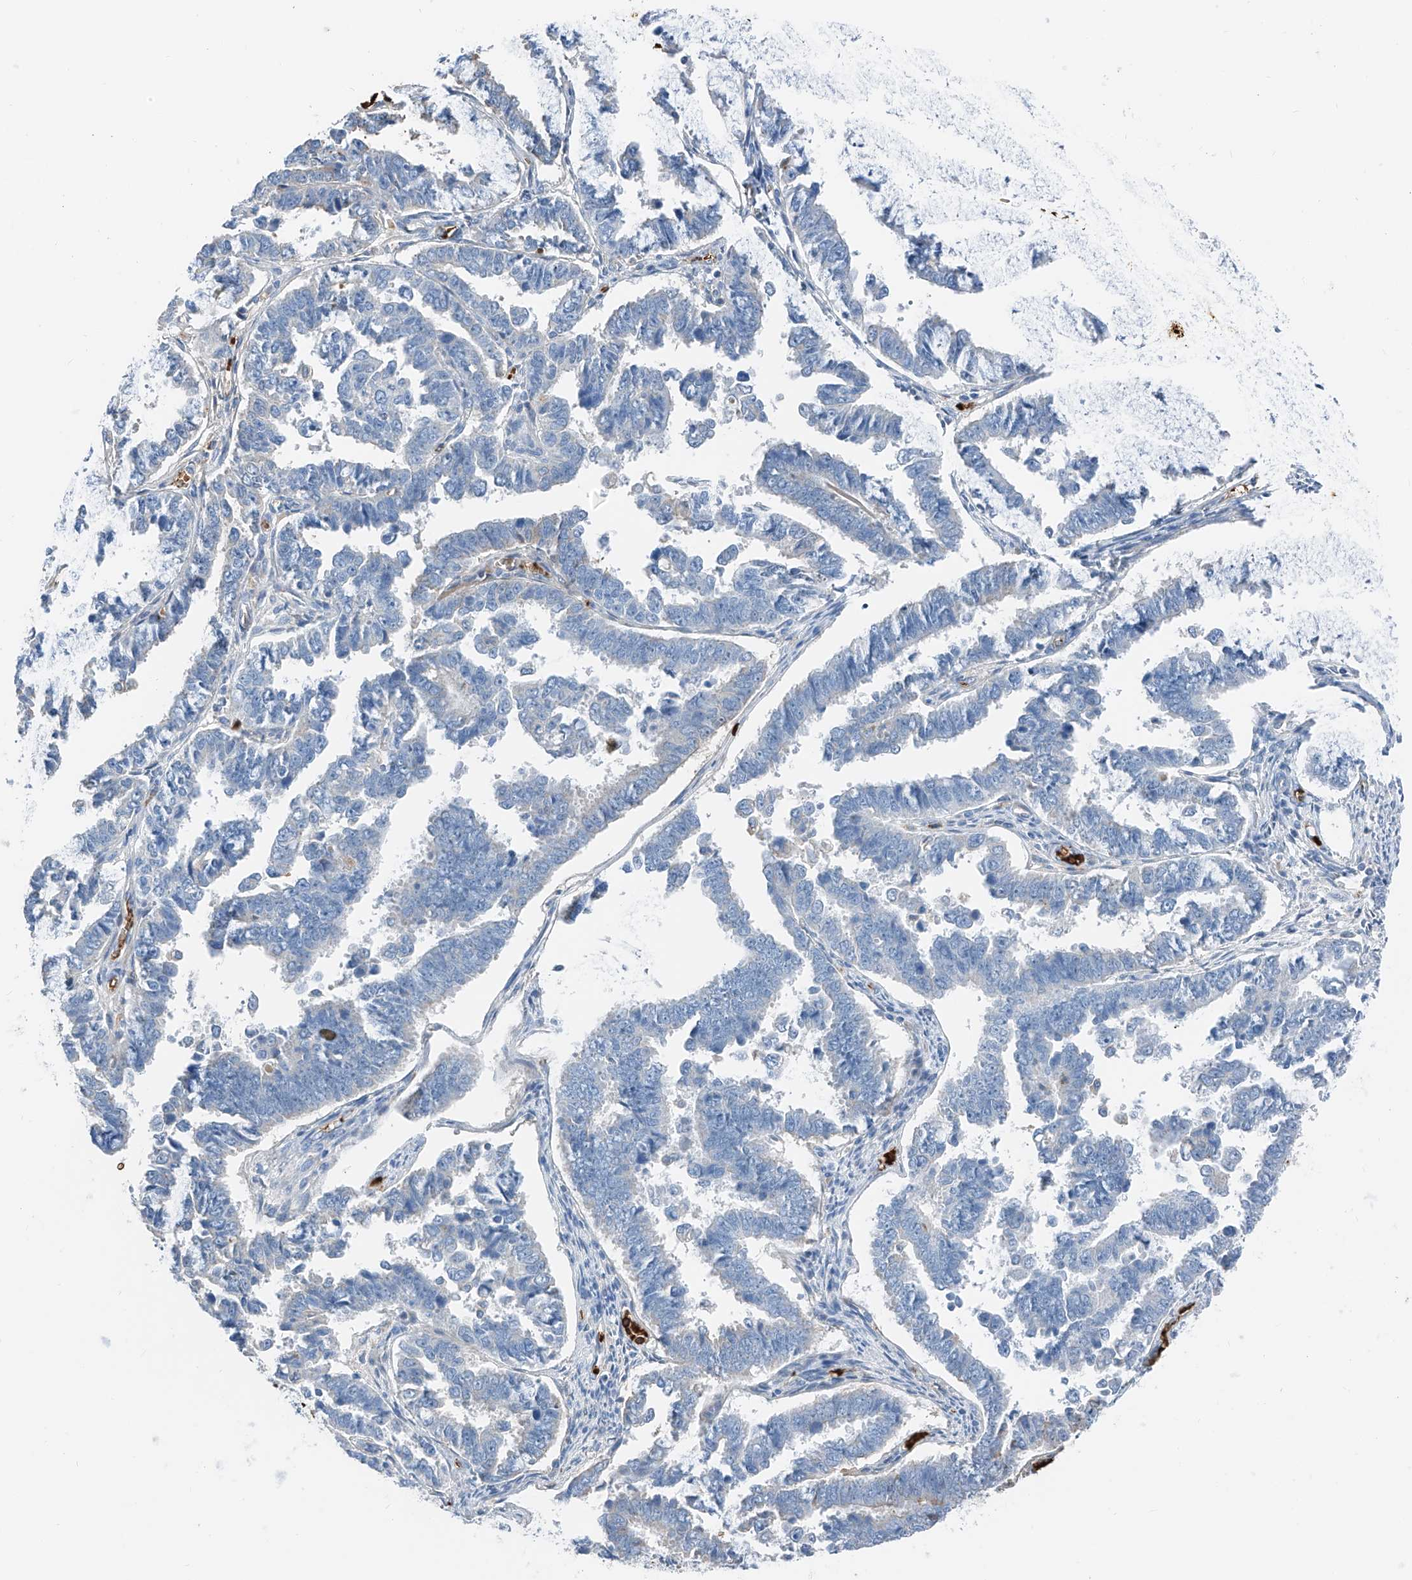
{"staining": {"intensity": "weak", "quantity": "<25%", "location": "cytoplasmic/membranous"}, "tissue": "endometrial cancer", "cell_type": "Tumor cells", "image_type": "cancer", "snomed": [{"axis": "morphology", "description": "Adenocarcinoma, NOS"}, {"axis": "topography", "description": "Endometrium"}], "caption": "There is no significant positivity in tumor cells of adenocarcinoma (endometrial).", "gene": "PRSS23", "patient": {"sex": "female", "age": 75}}